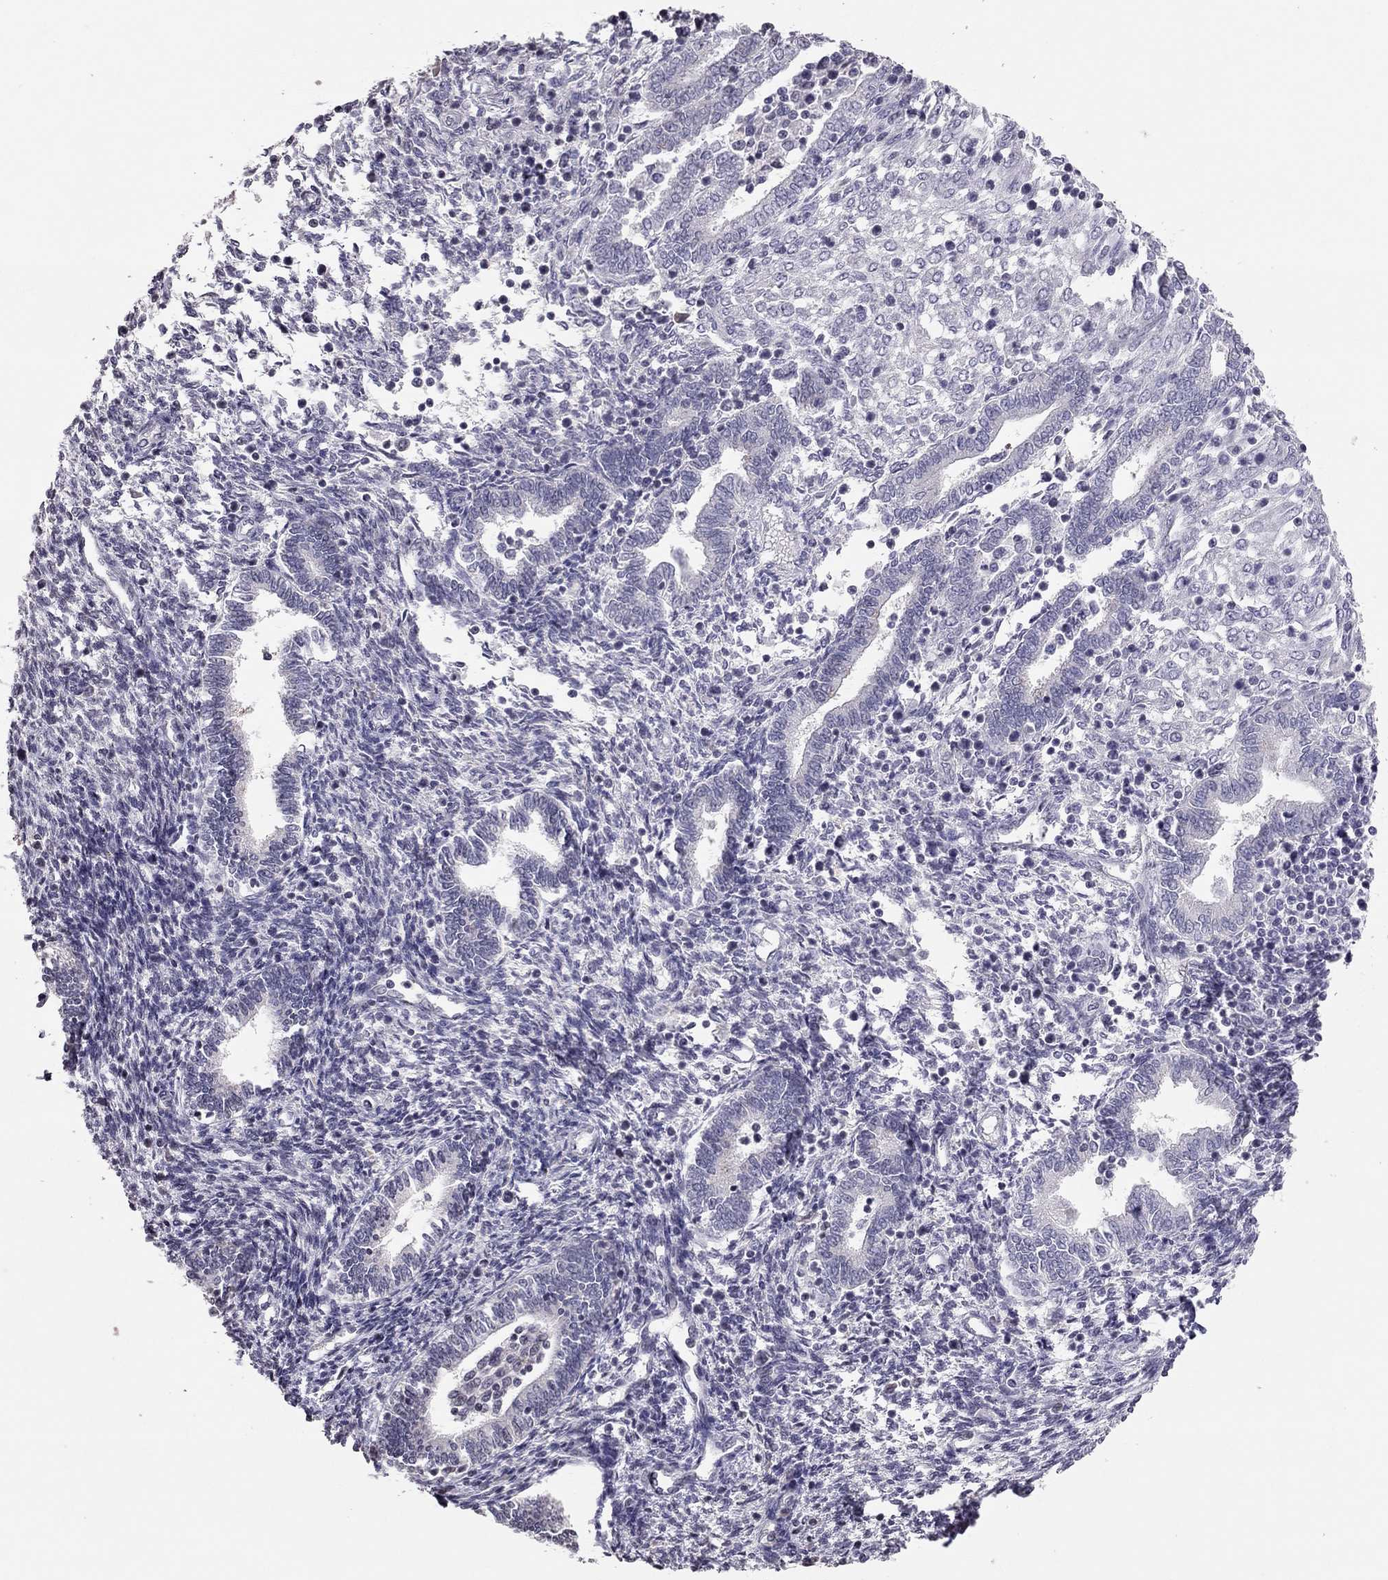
{"staining": {"intensity": "negative", "quantity": "none", "location": "none"}, "tissue": "endometrium", "cell_type": "Cells in endometrial stroma", "image_type": "normal", "snomed": [{"axis": "morphology", "description": "Normal tissue, NOS"}, {"axis": "topography", "description": "Endometrium"}], "caption": "IHC of normal human endometrium demonstrates no staining in cells in endometrial stroma. (DAB immunohistochemistry visualized using brightfield microscopy, high magnification).", "gene": "TSHB", "patient": {"sex": "female", "age": 42}}